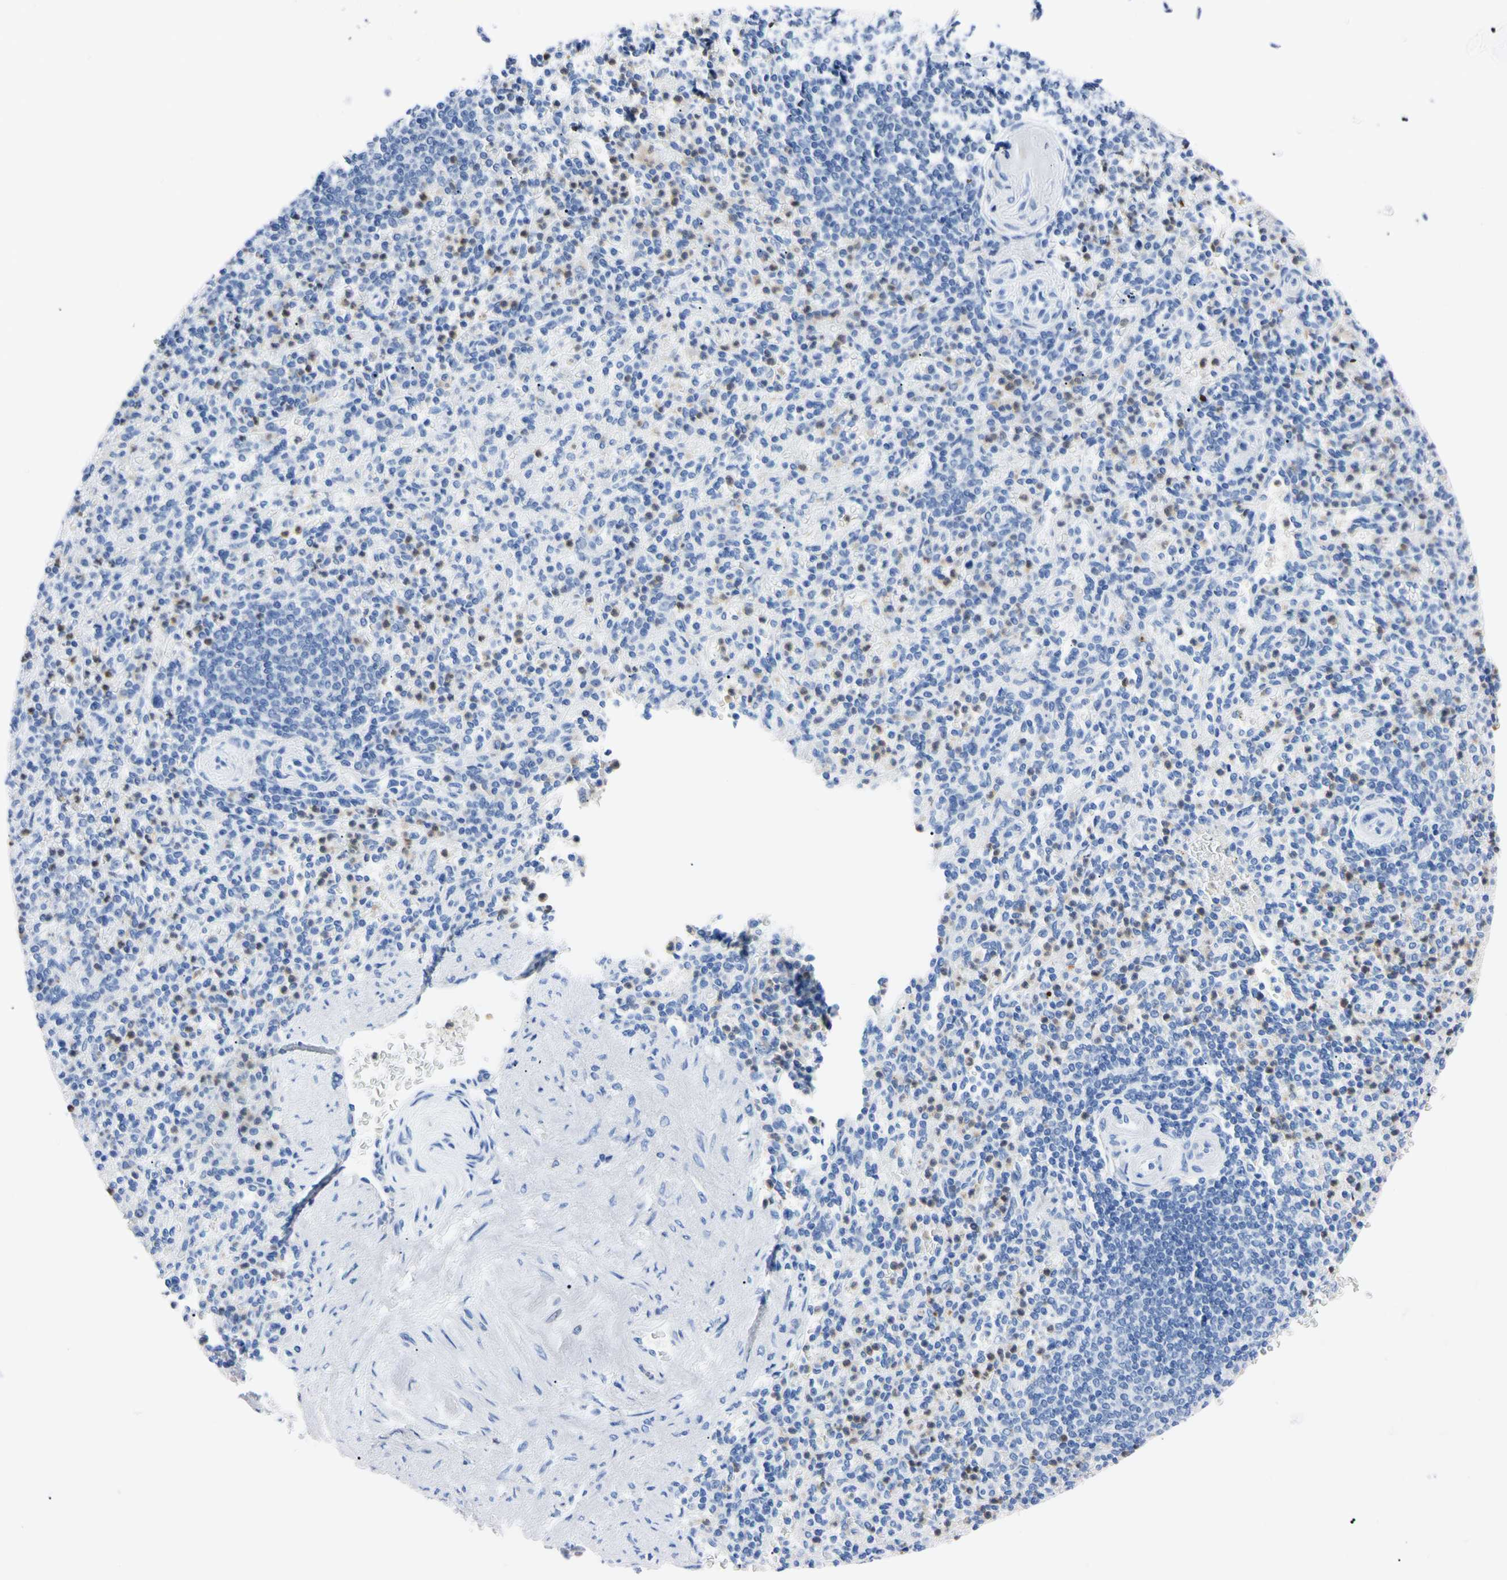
{"staining": {"intensity": "strong", "quantity": "25%-75%", "location": "cytoplasmic/membranous,nuclear"}, "tissue": "spleen", "cell_type": "Cells in red pulp", "image_type": "normal", "snomed": [{"axis": "morphology", "description": "Normal tissue, NOS"}, {"axis": "topography", "description": "Spleen"}], "caption": "Unremarkable spleen exhibits strong cytoplasmic/membranous,nuclear staining in about 25%-75% of cells in red pulp (DAB IHC, brown staining for protein, blue staining for nuclei)..", "gene": "NCF4", "patient": {"sex": "female", "age": 74}}